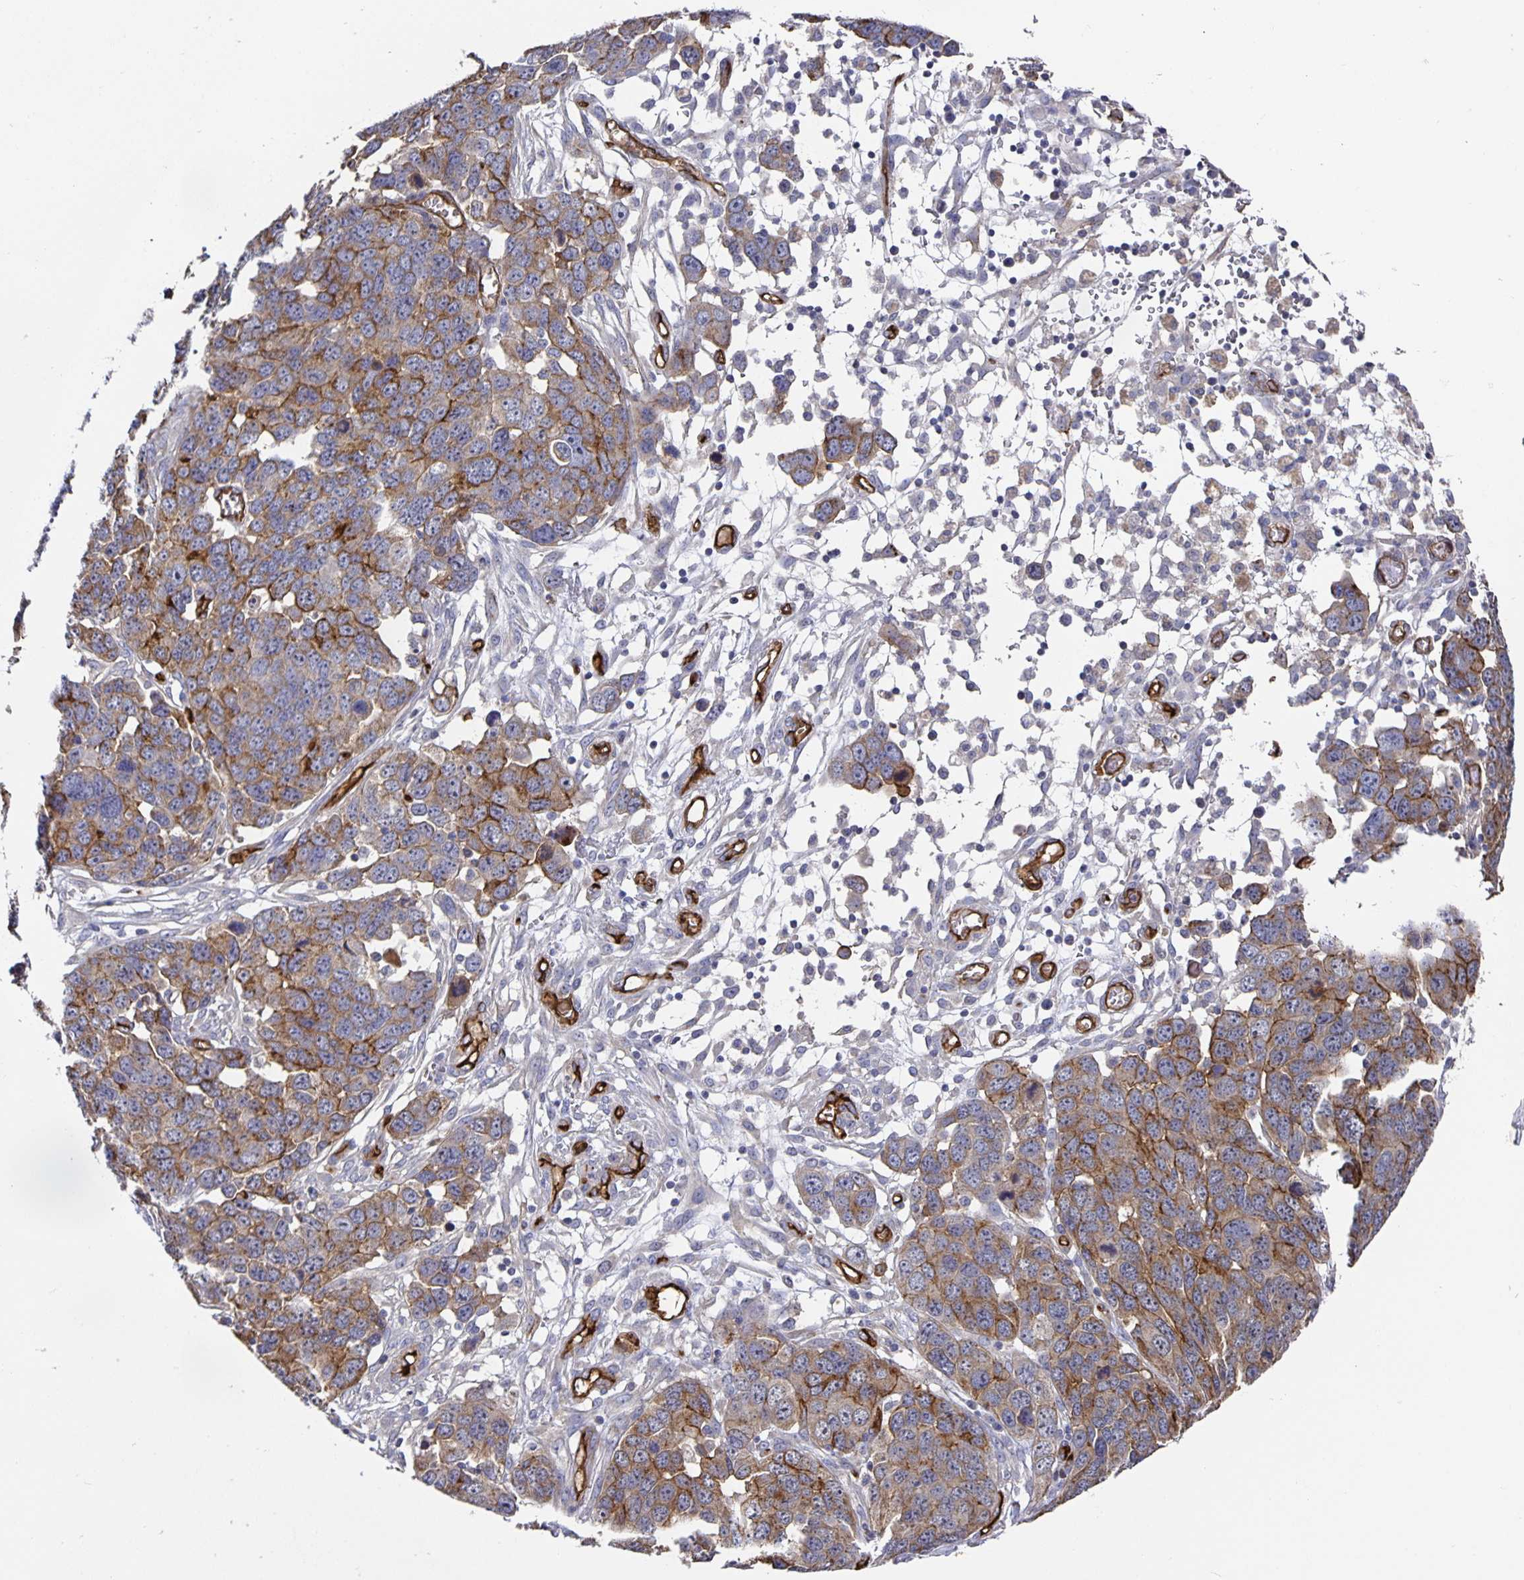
{"staining": {"intensity": "moderate", "quantity": "25%-75%", "location": "cytoplasmic/membranous"}, "tissue": "ovarian cancer", "cell_type": "Tumor cells", "image_type": "cancer", "snomed": [{"axis": "morphology", "description": "Cystadenocarcinoma, serous, NOS"}, {"axis": "topography", "description": "Ovary"}], "caption": "Immunohistochemistry (IHC) histopathology image of human ovarian cancer stained for a protein (brown), which displays medium levels of moderate cytoplasmic/membranous positivity in approximately 25%-75% of tumor cells.", "gene": "PODXL", "patient": {"sex": "female", "age": 76}}